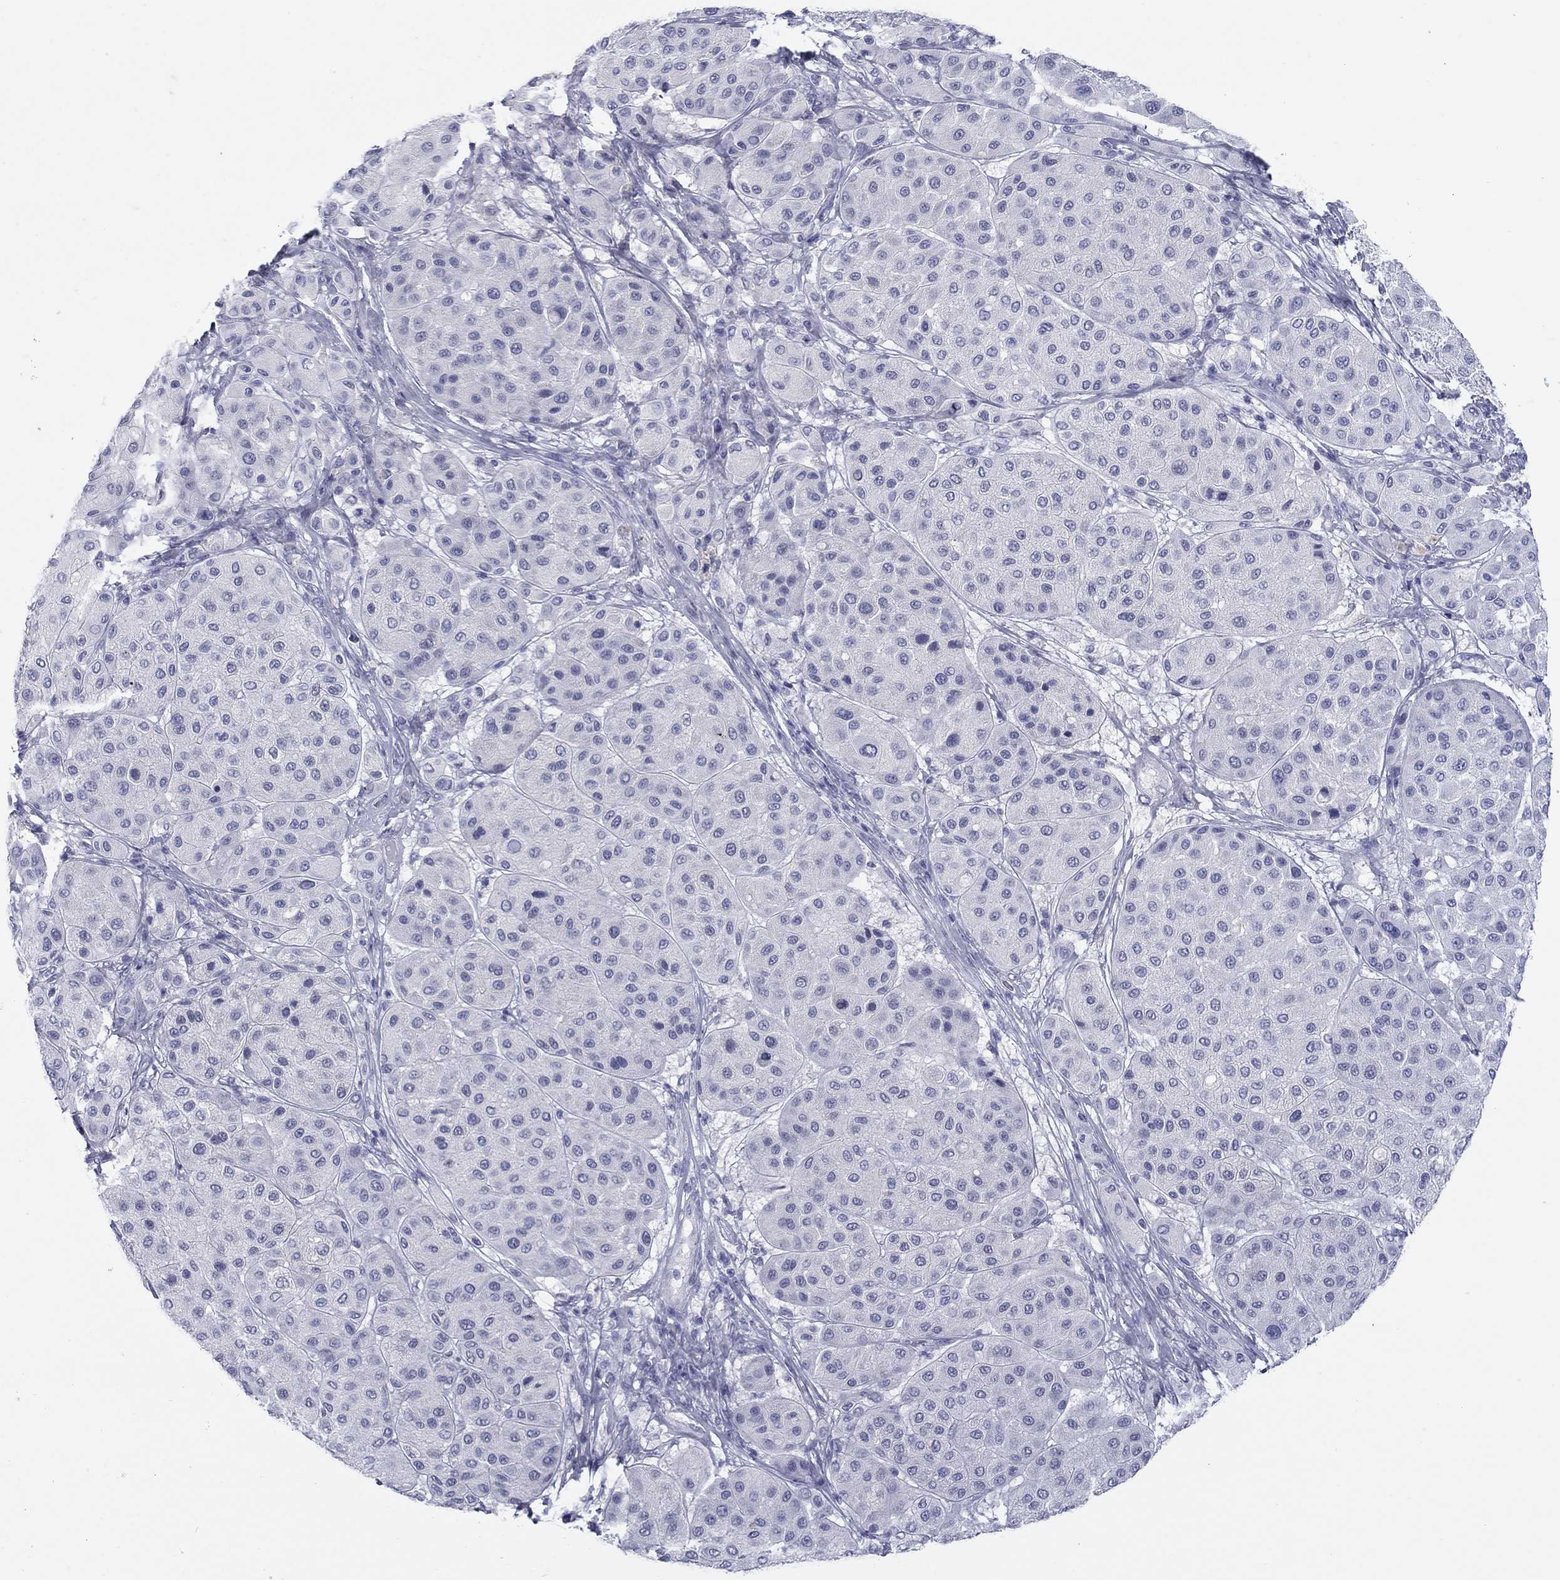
{"staining": {"intensity": "negative", "quantity": "none", "location": "none"}, "tissue": "melanoma", "cell_type": "Tumor cells", "image_type": "cancer", "snomed": [{"axis": "morphology", "description": "Malignant melanoma, Metastatic site"}, {"axis": "topography", "description": "Smooth muscle"}], "caption": "Tumor cells are negative for brown protein staining in malignant melanoma (metastatic site). (Immunohistochemistry, brightfield microscopy, high magnification).", "gene": "KRT75", "patient": {"sex": "male", "age": 41}}